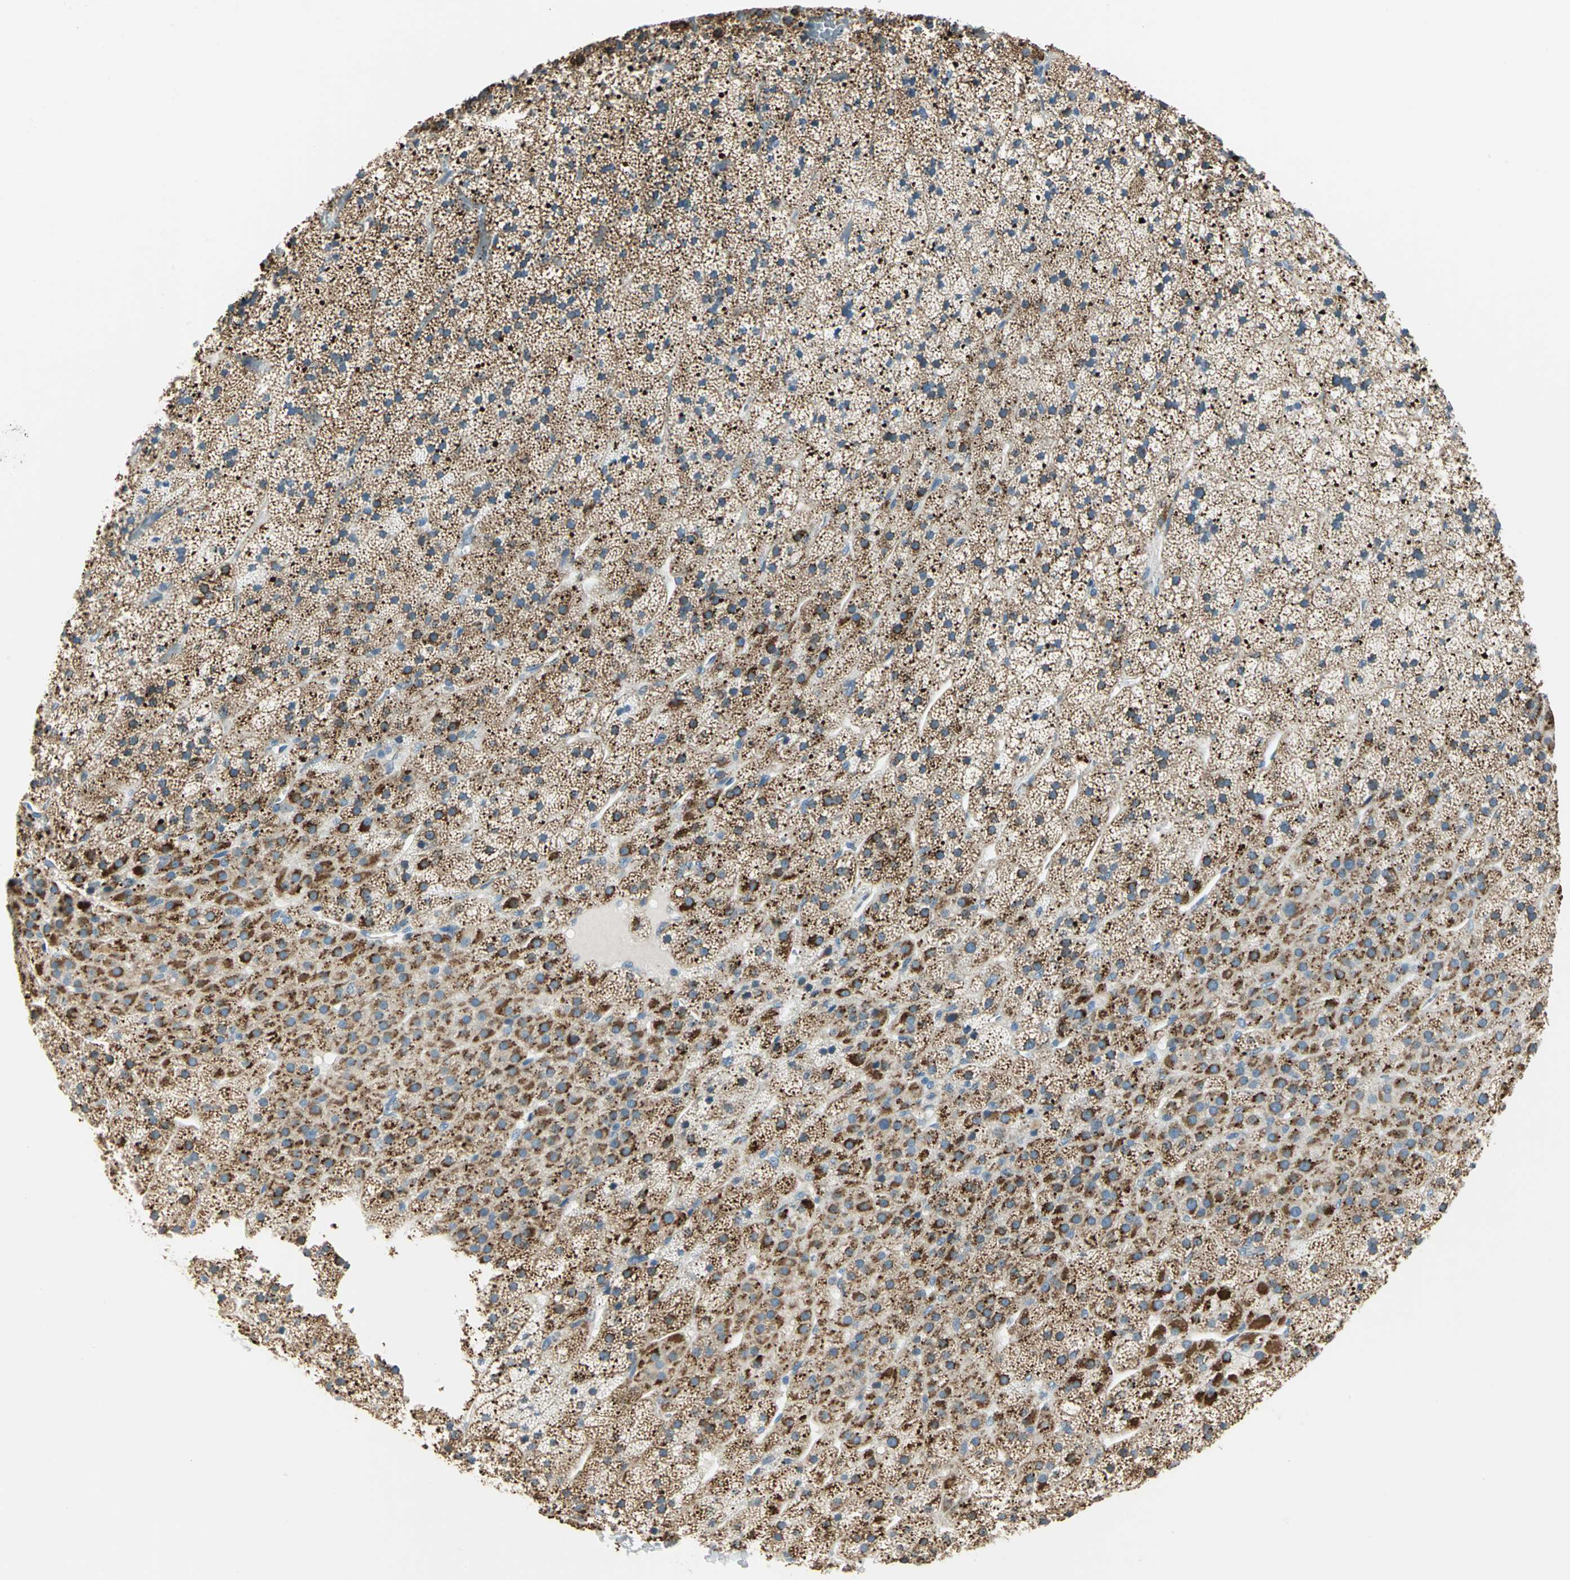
{"staining": {"intensity": "strong", "quantity": ">75%", "location": "cytoplasmic/membranous"}, "tissue": "adrenal gland", "cell_type": "Glandular cells", "image_type": "normal", "snomed": [{"axis": "morphology", "description": "Normal tissue, NOS"}, {"axis": "topography", "description": "Adrenal gland"}], "caption": "Immunohistochemistry (IHC) image of unremarkable adrenal gland stained for a protein (brown), which reveals high levels of strong cytoplasmic/membranous positivity in approximately >75% of glandular cells.", "gene": "ACADM", "patient": {"sex": "male", "age": 35}}